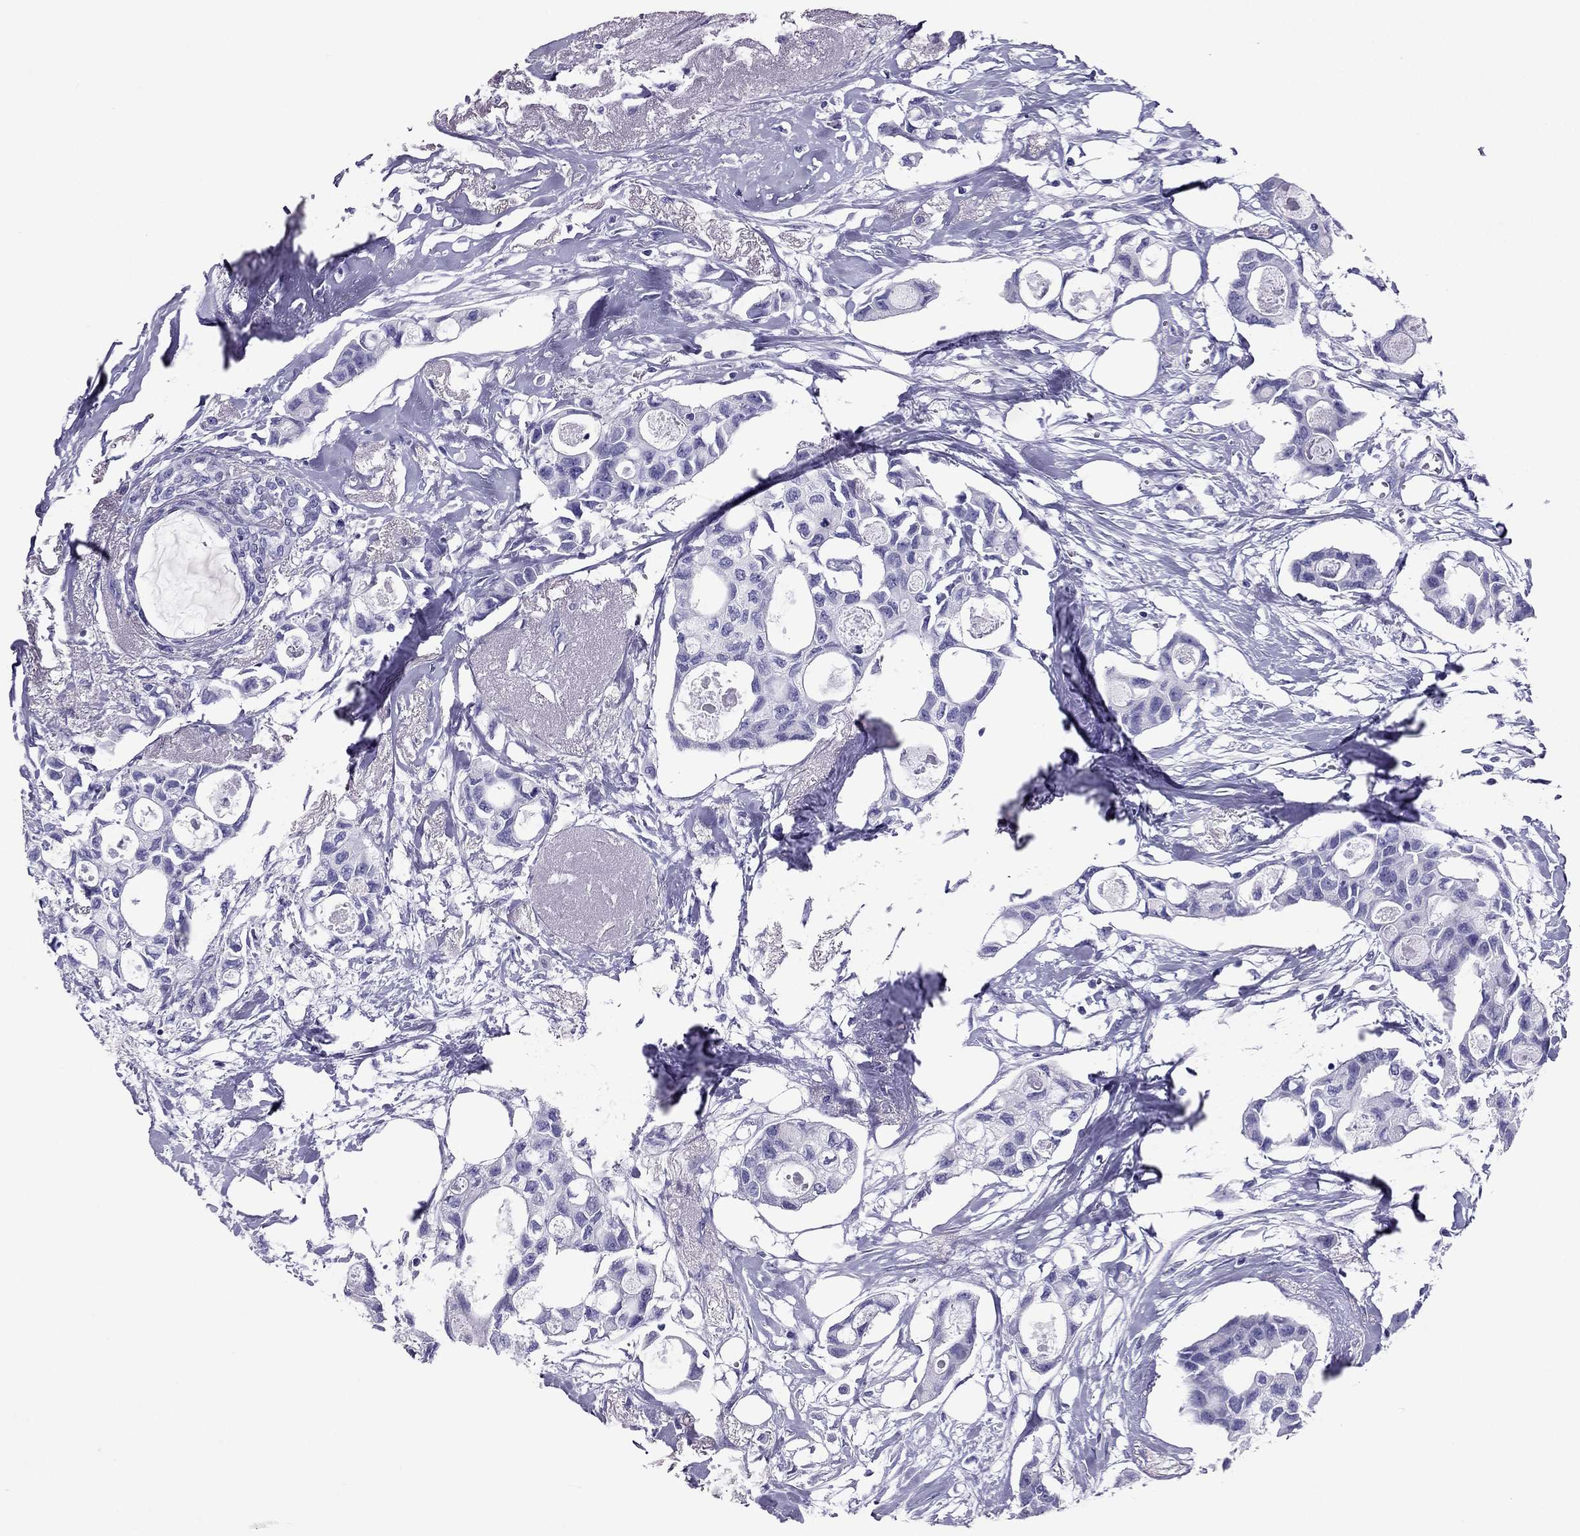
{"staining": {"intensity": "negative", "quantity": "none", "location": "none"}, "tissue": "breast cancer", "cell_type": "Tumor cells", "image_type": "cancer", "snomed": [{"axis": "morphology", "description": "Duct carcinoma"}, {"axis": "topography", "description": "Breast"}], "caption": "The image reveals no staining of tumor cells in breast cancer.", "gene": "PDE6A", "patient": {"sex": "female", "age": 83}}